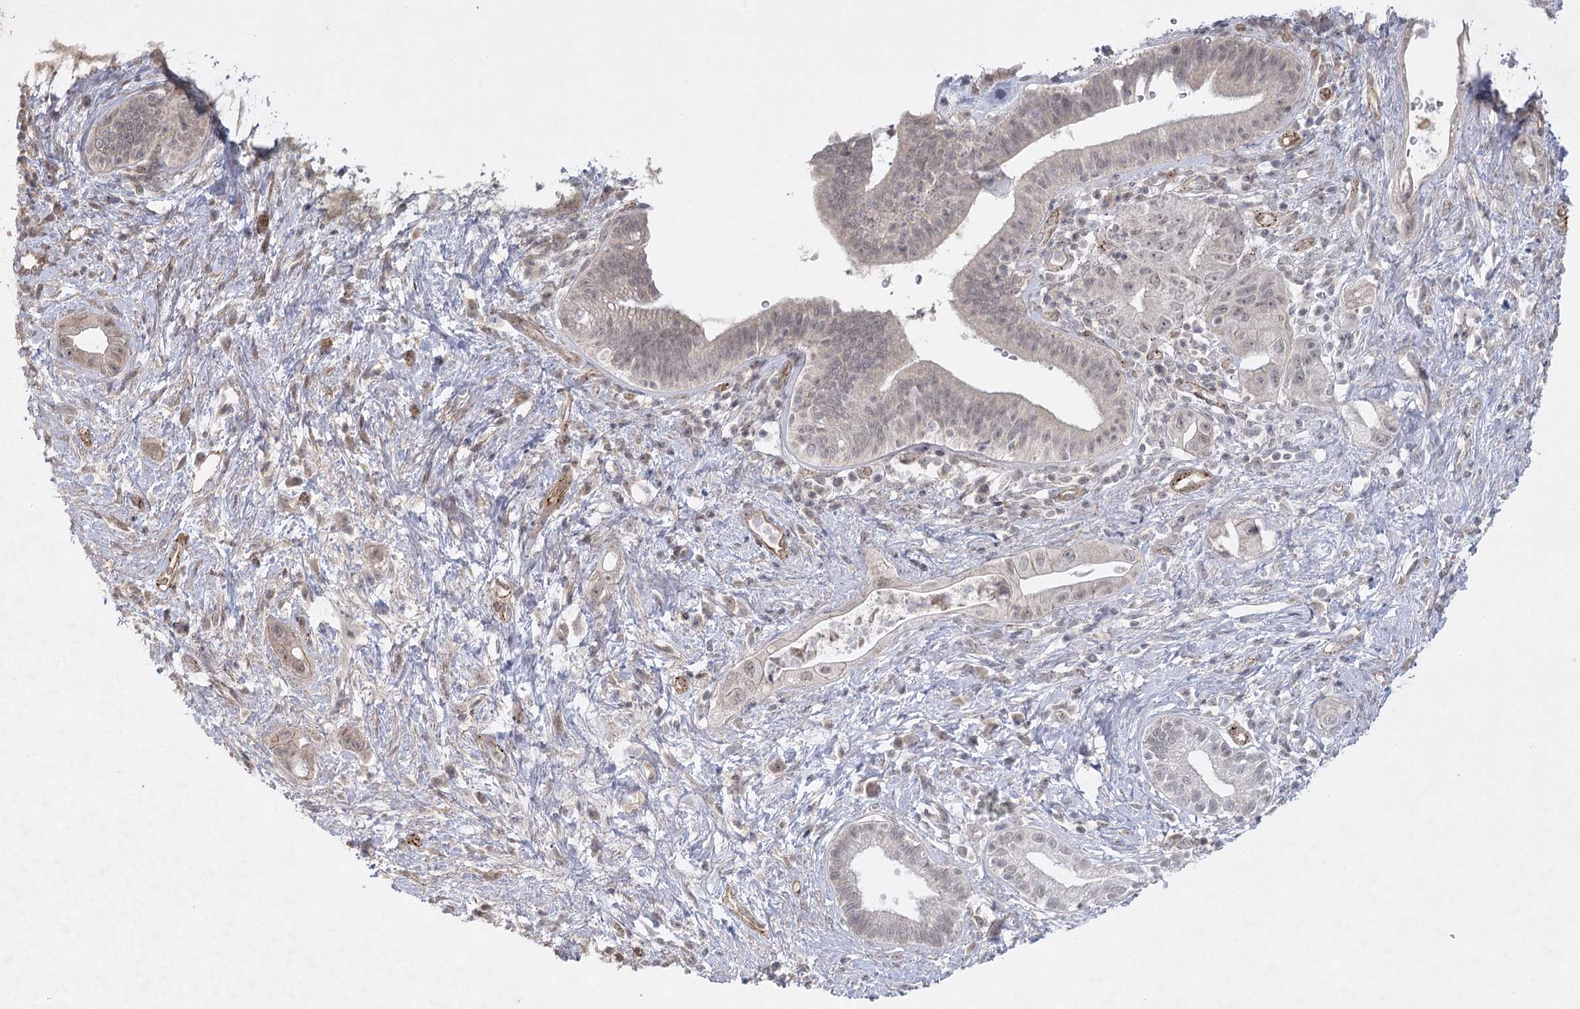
{"staining": {"intensity": "weak", "quantity": ">75%", "location": "nuclear"}, "tissue": "pancreatic cancer", "cell_type": "Tumor cells", "image_type": "cancer", "snomed": [{"axis": "morphology", "description": "Adenocarcinoma, NOS"}, {"axis": "topography", "description": "Pancreas"}], "caption": "Protein staining demonstrates weak nuclear positivity in about >75% of tumor cells in pancreatic cancer (adenocarcinoma). Using DAB (brown) and hematoxylin (blue) stains, captured at high magnification using brightfield microscopy.", "gene": "AMTN", "patient": {"sex": "female", "age": 73}}